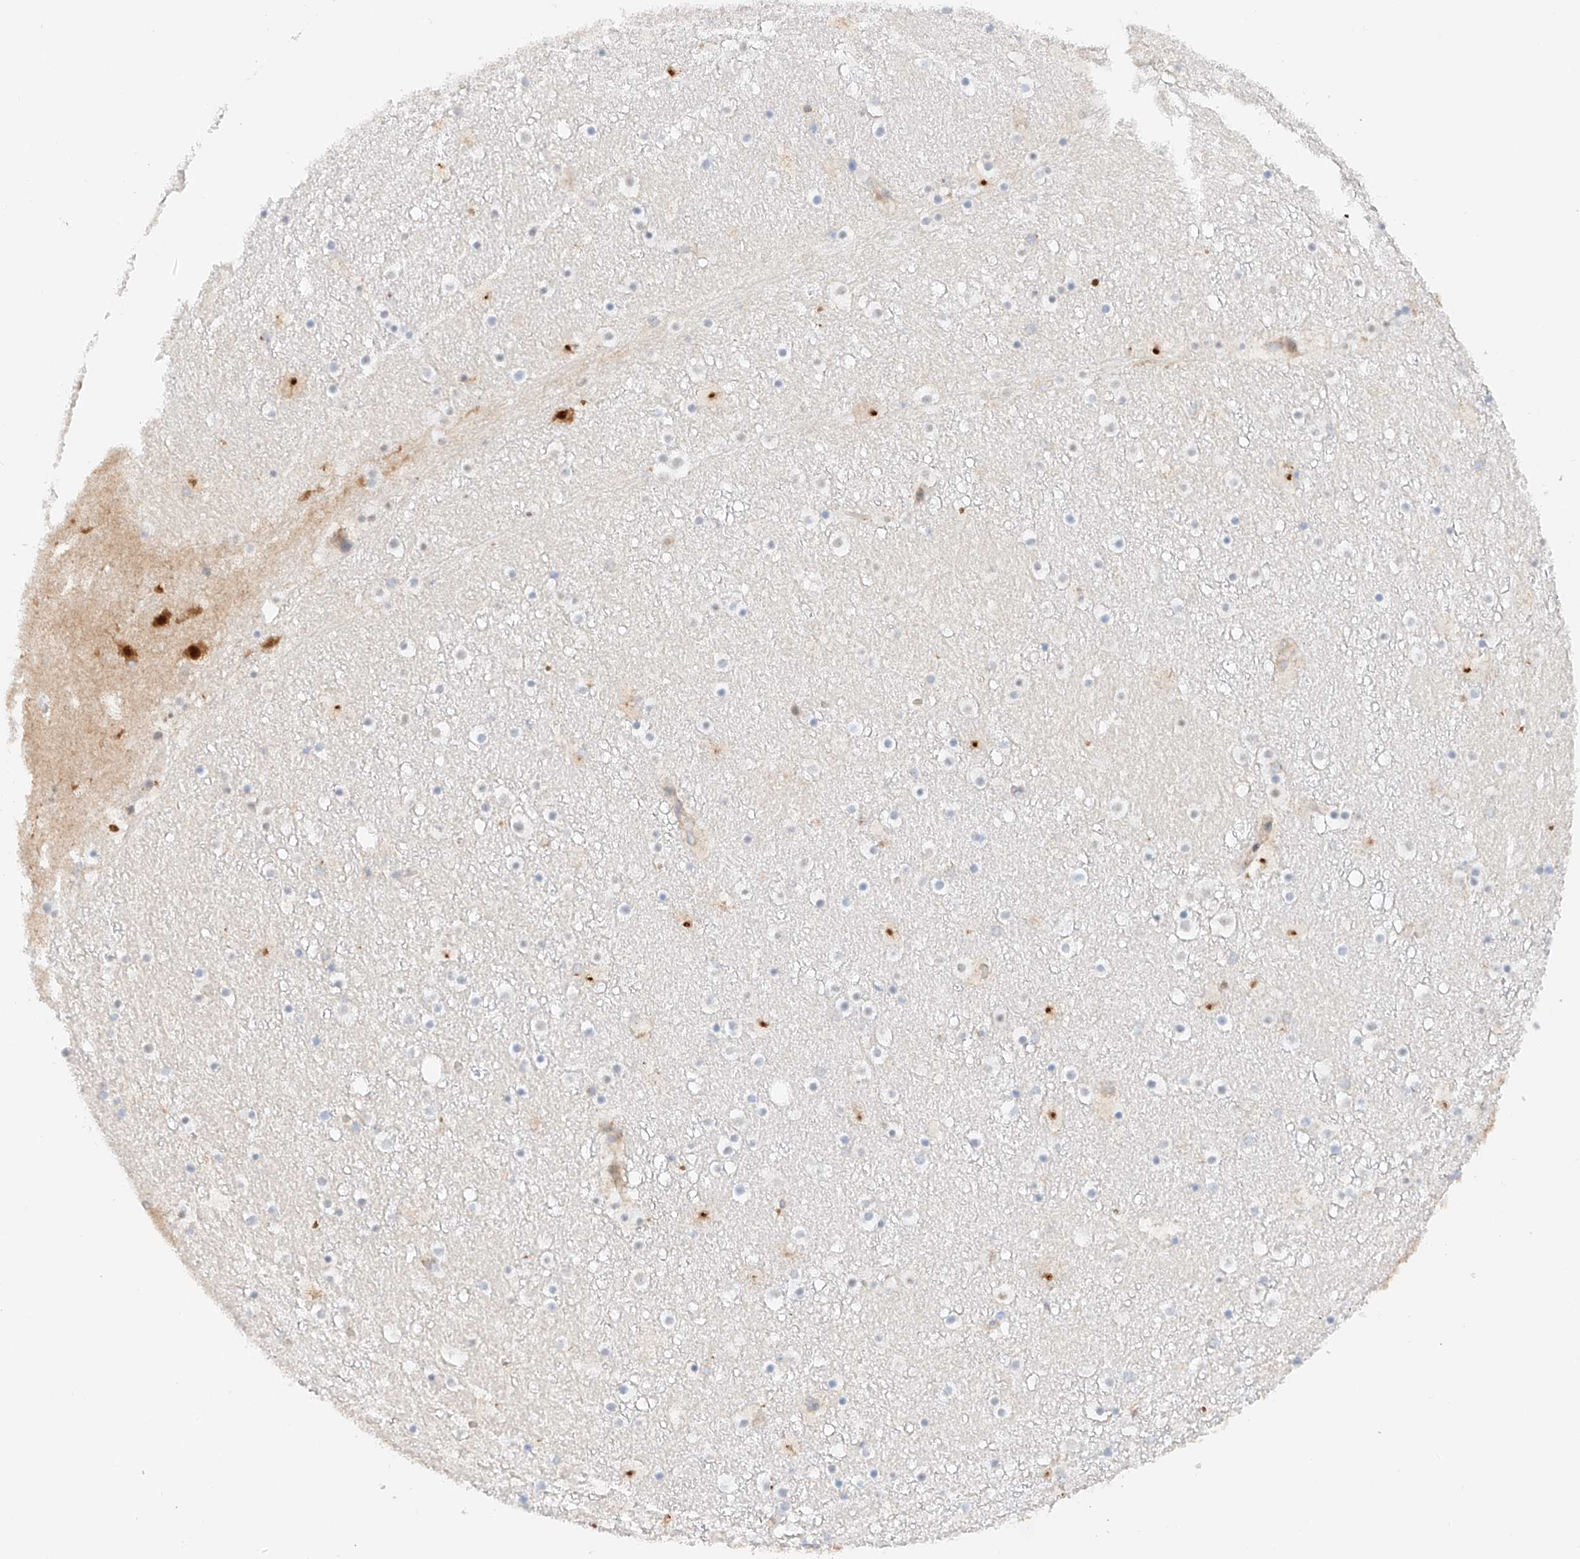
{"staining": {"intensity": "weak", "quantity": "<25%", "location": "cytoplasmic/membranous"}, "tissue": "caudate", "cell_type": "Glial cells", "image_type": "normal", "snomed": [{"axis": "morphology", "description": "Normal tissue, NOS"}, {"axis": "topography", "description": "Lateral ventricle wall"}], "caption": "Immunohistochemistry histopathology image of unremarkable caudate: caudate stained with DAB (3,3'-diaminobenzidine) displays no significant protein staining in glial cells. (Brightfield microscopy of DAB immunohistochemistry at high magnification).", "gene": "MFN2", "patient": {"sex": "male", "age": 45}}